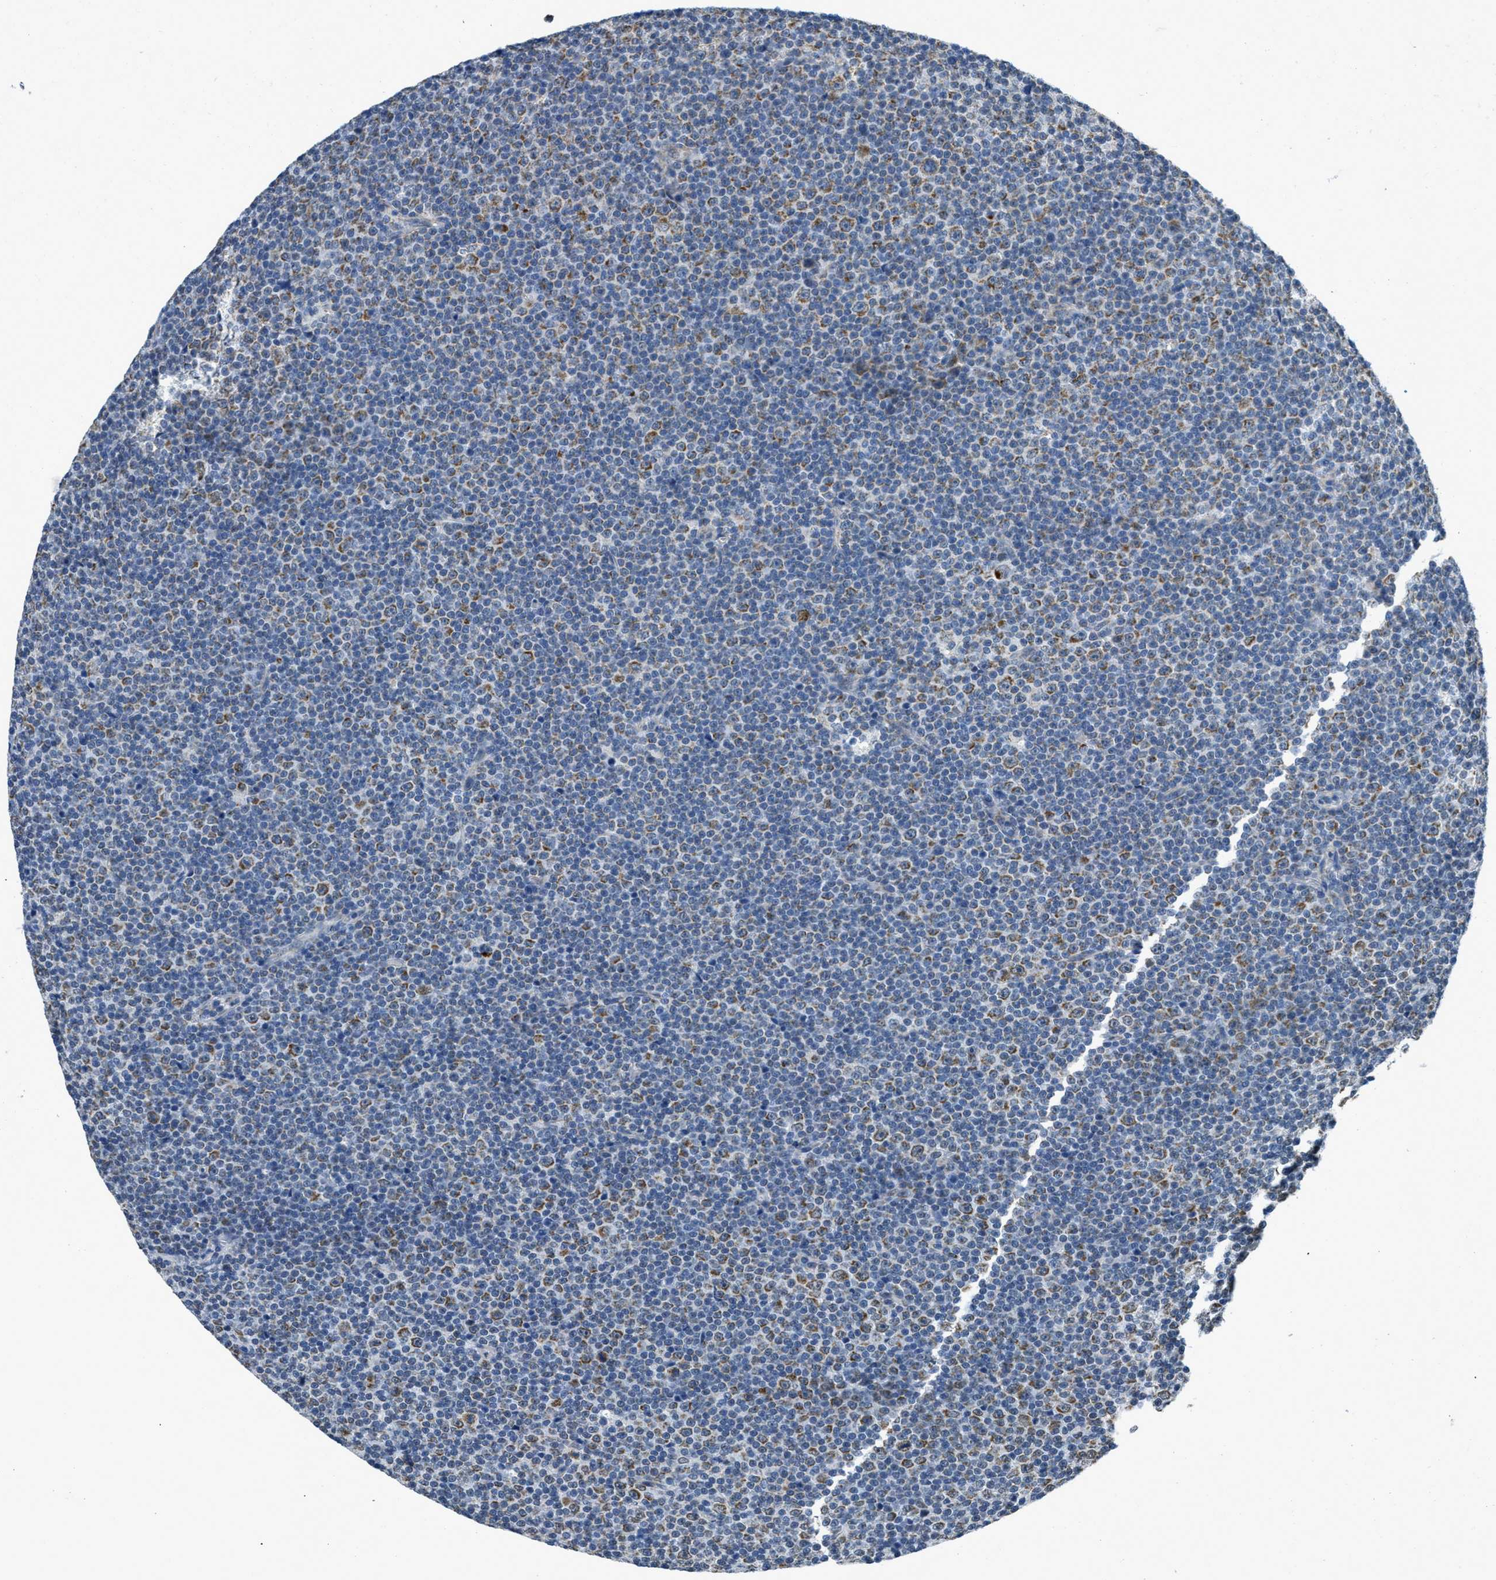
{"staining": {"intensity": "moderate", "quantity": "25%-75%", "location": "cytoplasmic/membranous"}, "tissue": "lymphoma", "cell_type": "Tumor cells", "image_type": "cancer", "snomed": [{"axis": "morphology", "description": "Malignant lymphoma, non-Hodgkin's type, Low grade"}, {"axis": "topography", "description": "Lymph node"}], "caption": "Protein staining shows moderate cytoplasmic/membranous staining in approximately 25%-75% of tumor cells in low-grade malignant lymphoma, non-Hodgkin's type.", "gene": "TOMM70", "patient": {"sex": "female", "age": 67}}